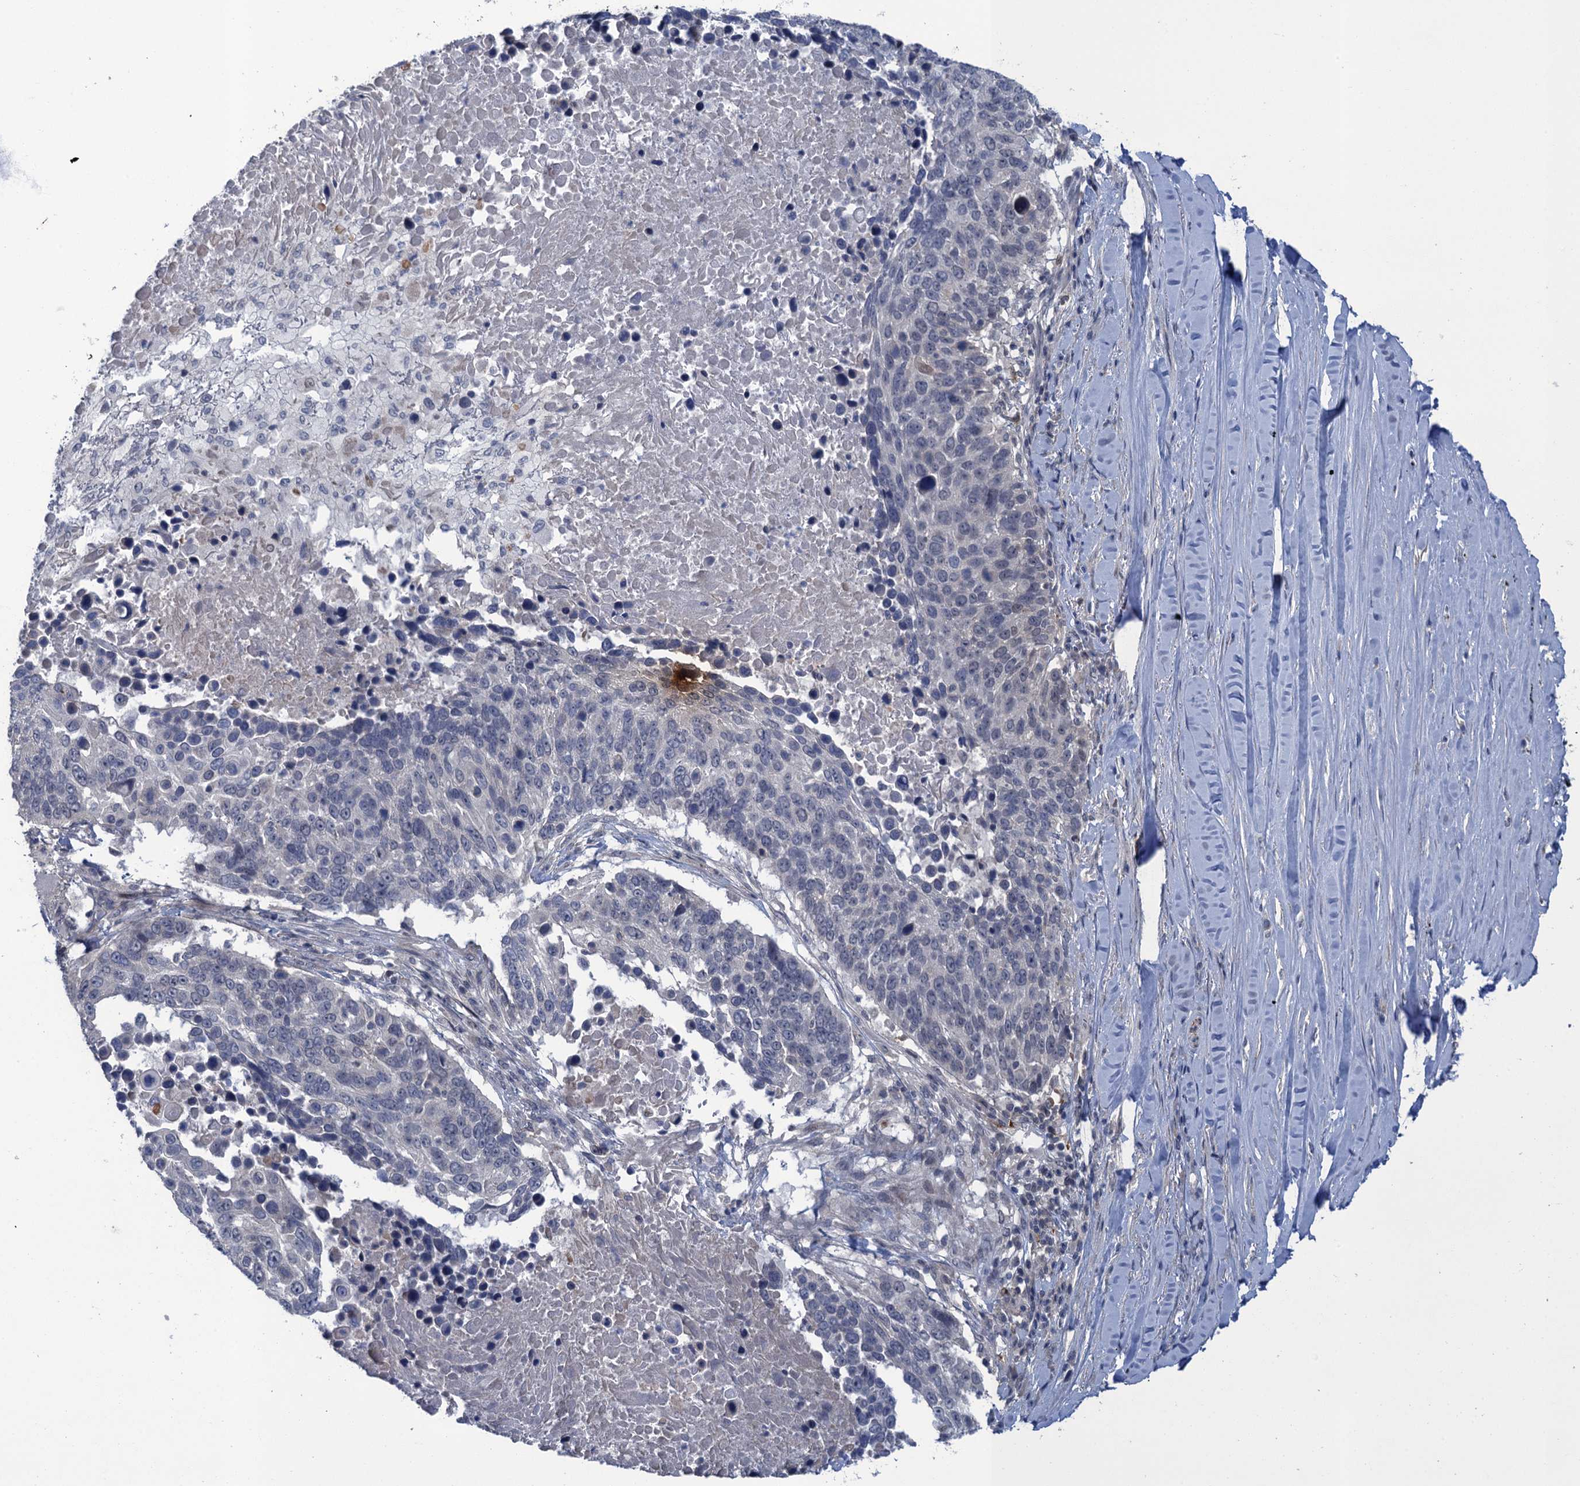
{"staining": {"intensity": "negative", "quantity": "none", "location": "none"}, "tissue": "lung cancer", "cell_type": "Tumor cells", "image_type": "cancer", "snomed": [{"axis": "morphology", "description": "Normal tissue, NOS"}, {"axis": "morphology", "description": "Squamous cell carcinoma, NOS"}, {"axis": "topography", "description": "Lymph node"}, {"axis": "topography", "description": "Lung"}], "caption": "This is a photomicrograph of immunohistochemistry (IHC) staining of squamous cell carcinoma (lung), which shows no expression in tumor cells. (Stains: DAB (3,3'-diaminobenzidine) IHC with hematoxylin counter stain, Microscopy: brightfield microscopy at high magnification).", "gene": "MRFAP1", "patient": {"sex": "male", "age": 66}}